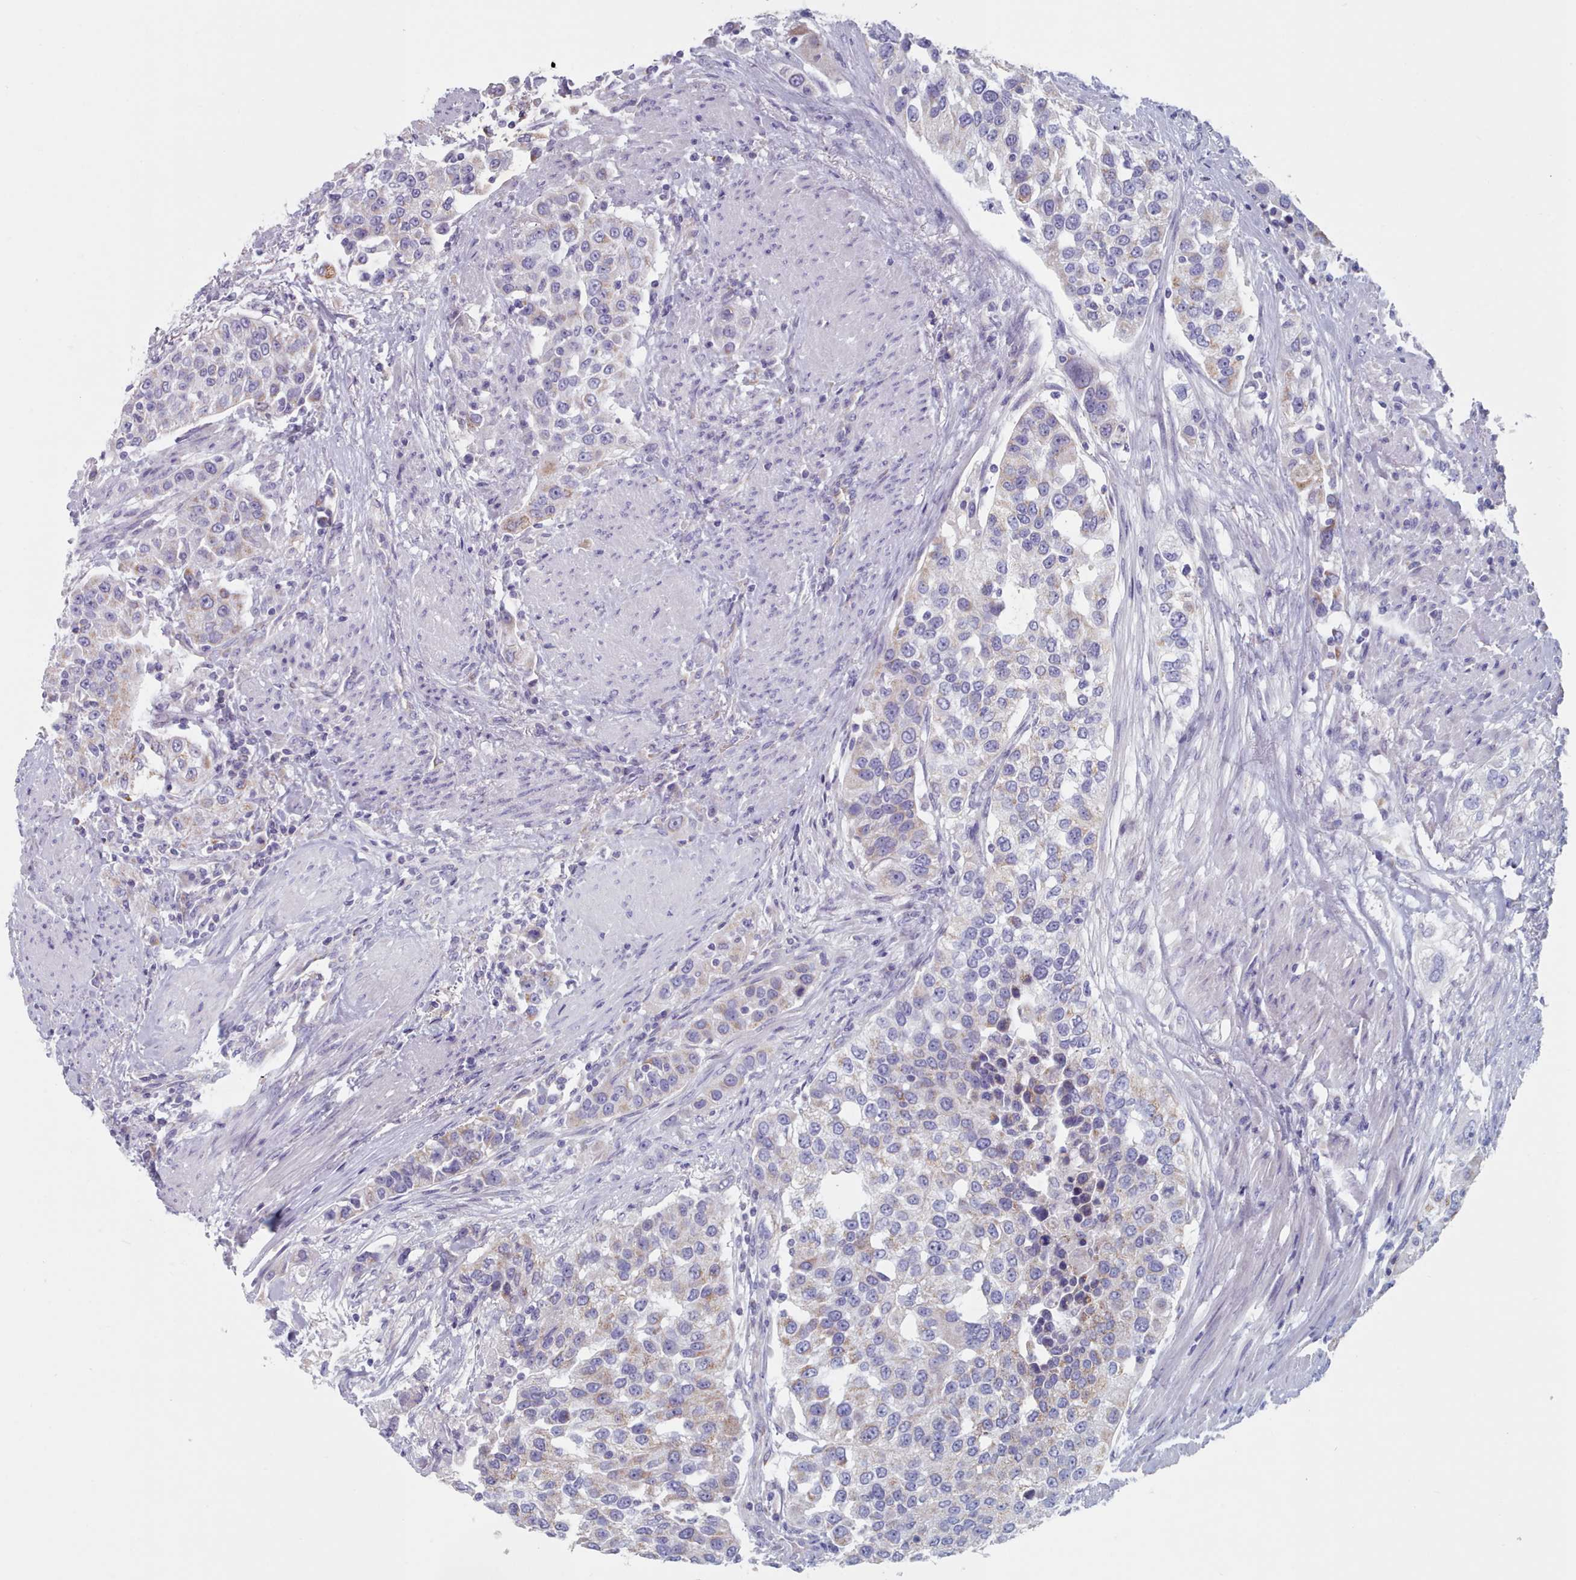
{"staining": {"intensity": "negative", "quantity": "none", "location": "none"}, "tissue": "urothelial cancer", "cell_type": "Tumor cells", "image_type": "cancer", "snomed": [{"axis": "morphology", "description": "Urothelial carcinoma, High grade"}, {"axis": "topography", "description": "Urinary bladder"}], "caption": "This is an immunohistochemistry micrograph of urothelial cancer. There is no positivity in tumor cells.", "gene": "HAO1", "patient": {"sex": "female", "age": 80}}